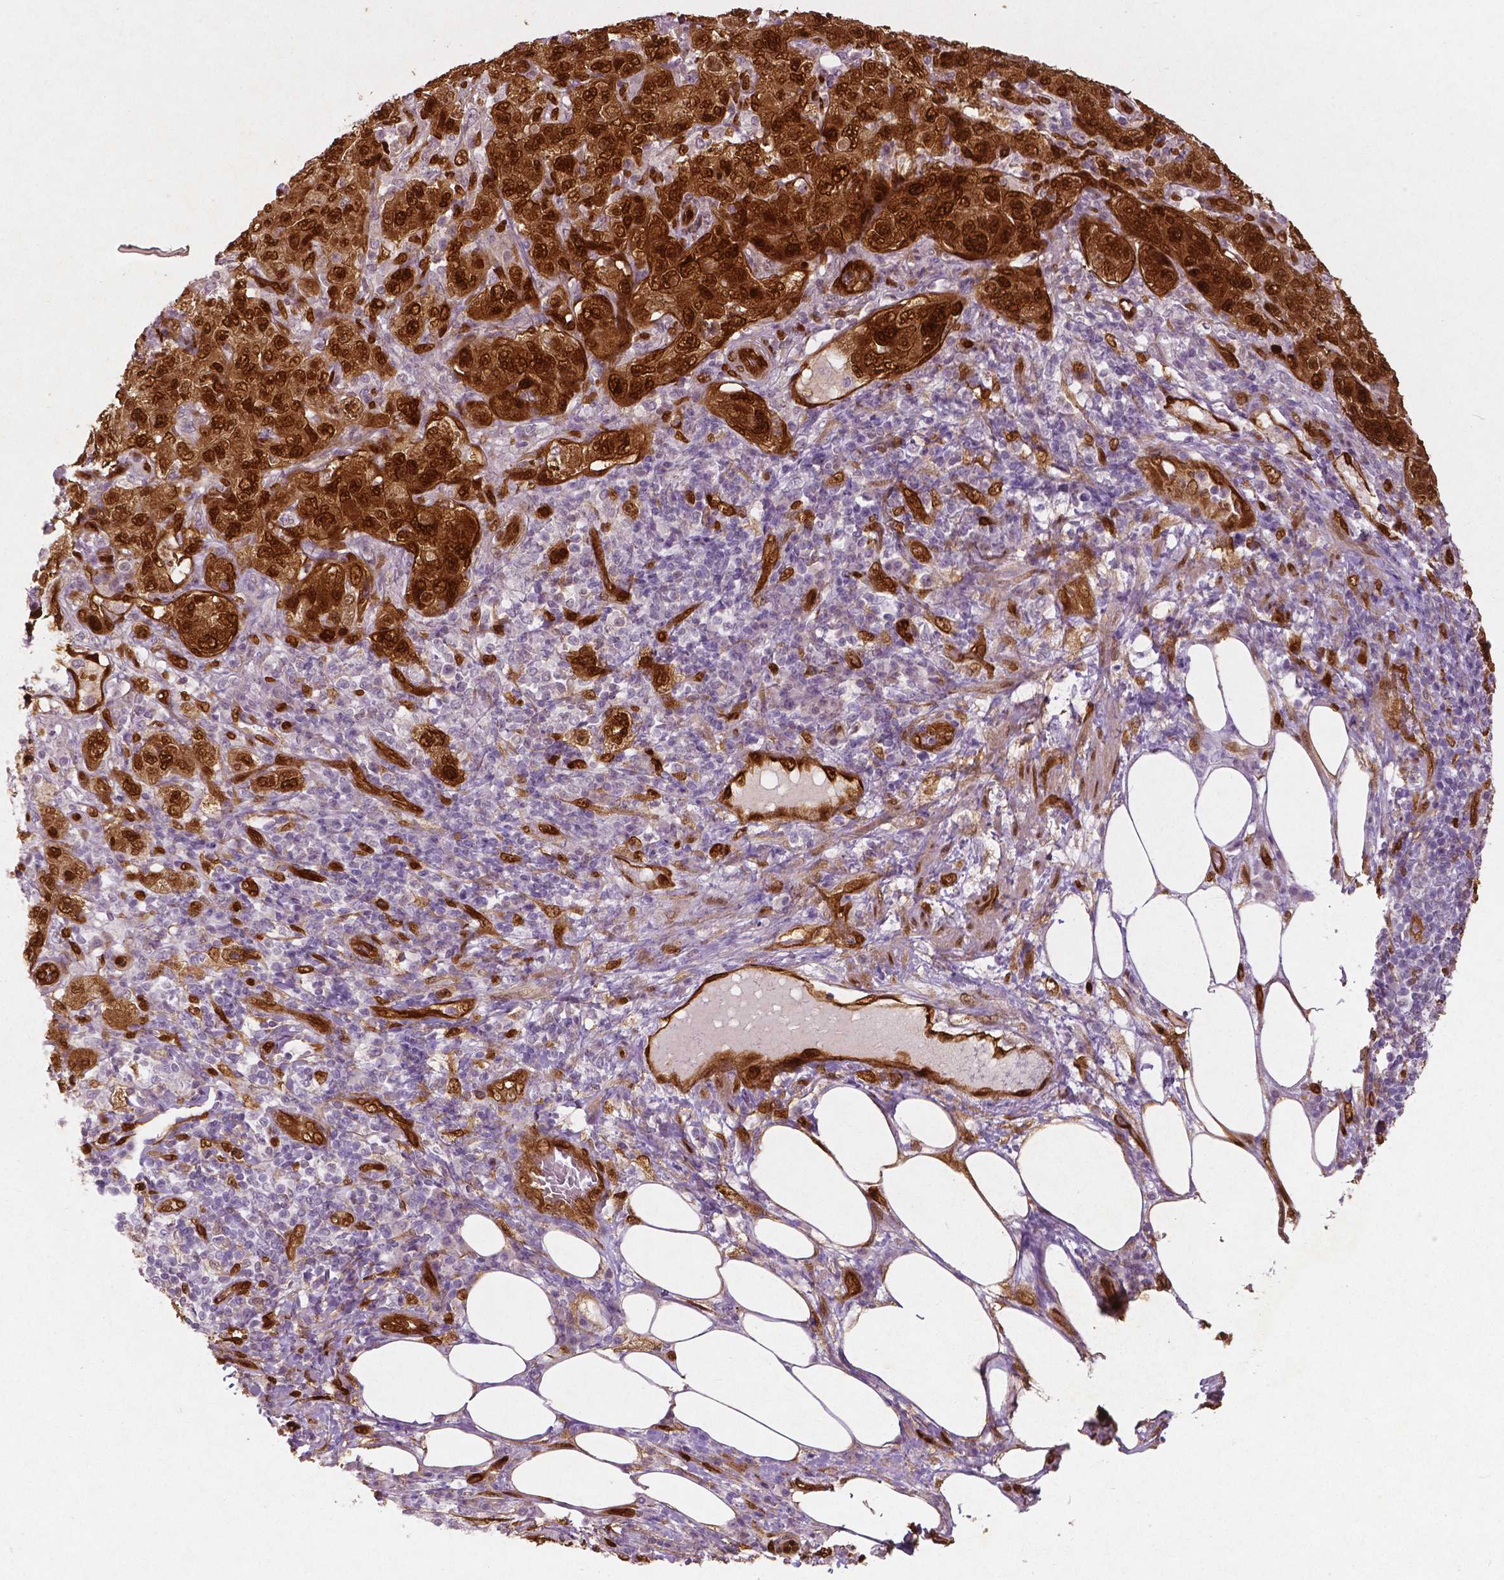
{"staining": {"intensity": "strong", "quantity": ">75%", "location": "cytoplasmic/membranous,nuclear"}, "tissue": "pancreatic cancer", "cell_type": "Tumor cells", "image_type": "cancer", "snomed": [{"axis": "morphology", "description": "Adenocarcinoma, NOS"}, {"axis": "topography", "description": "Pancreas"}], "caption": "Protein expression analysis of human pancreatic cancer reveals strong cytoplasmic/membranous and nuclear expression in about >75% of tumor cells.", "gene": "WWTR1", "patient": {"sex": "male", "age": 68}}